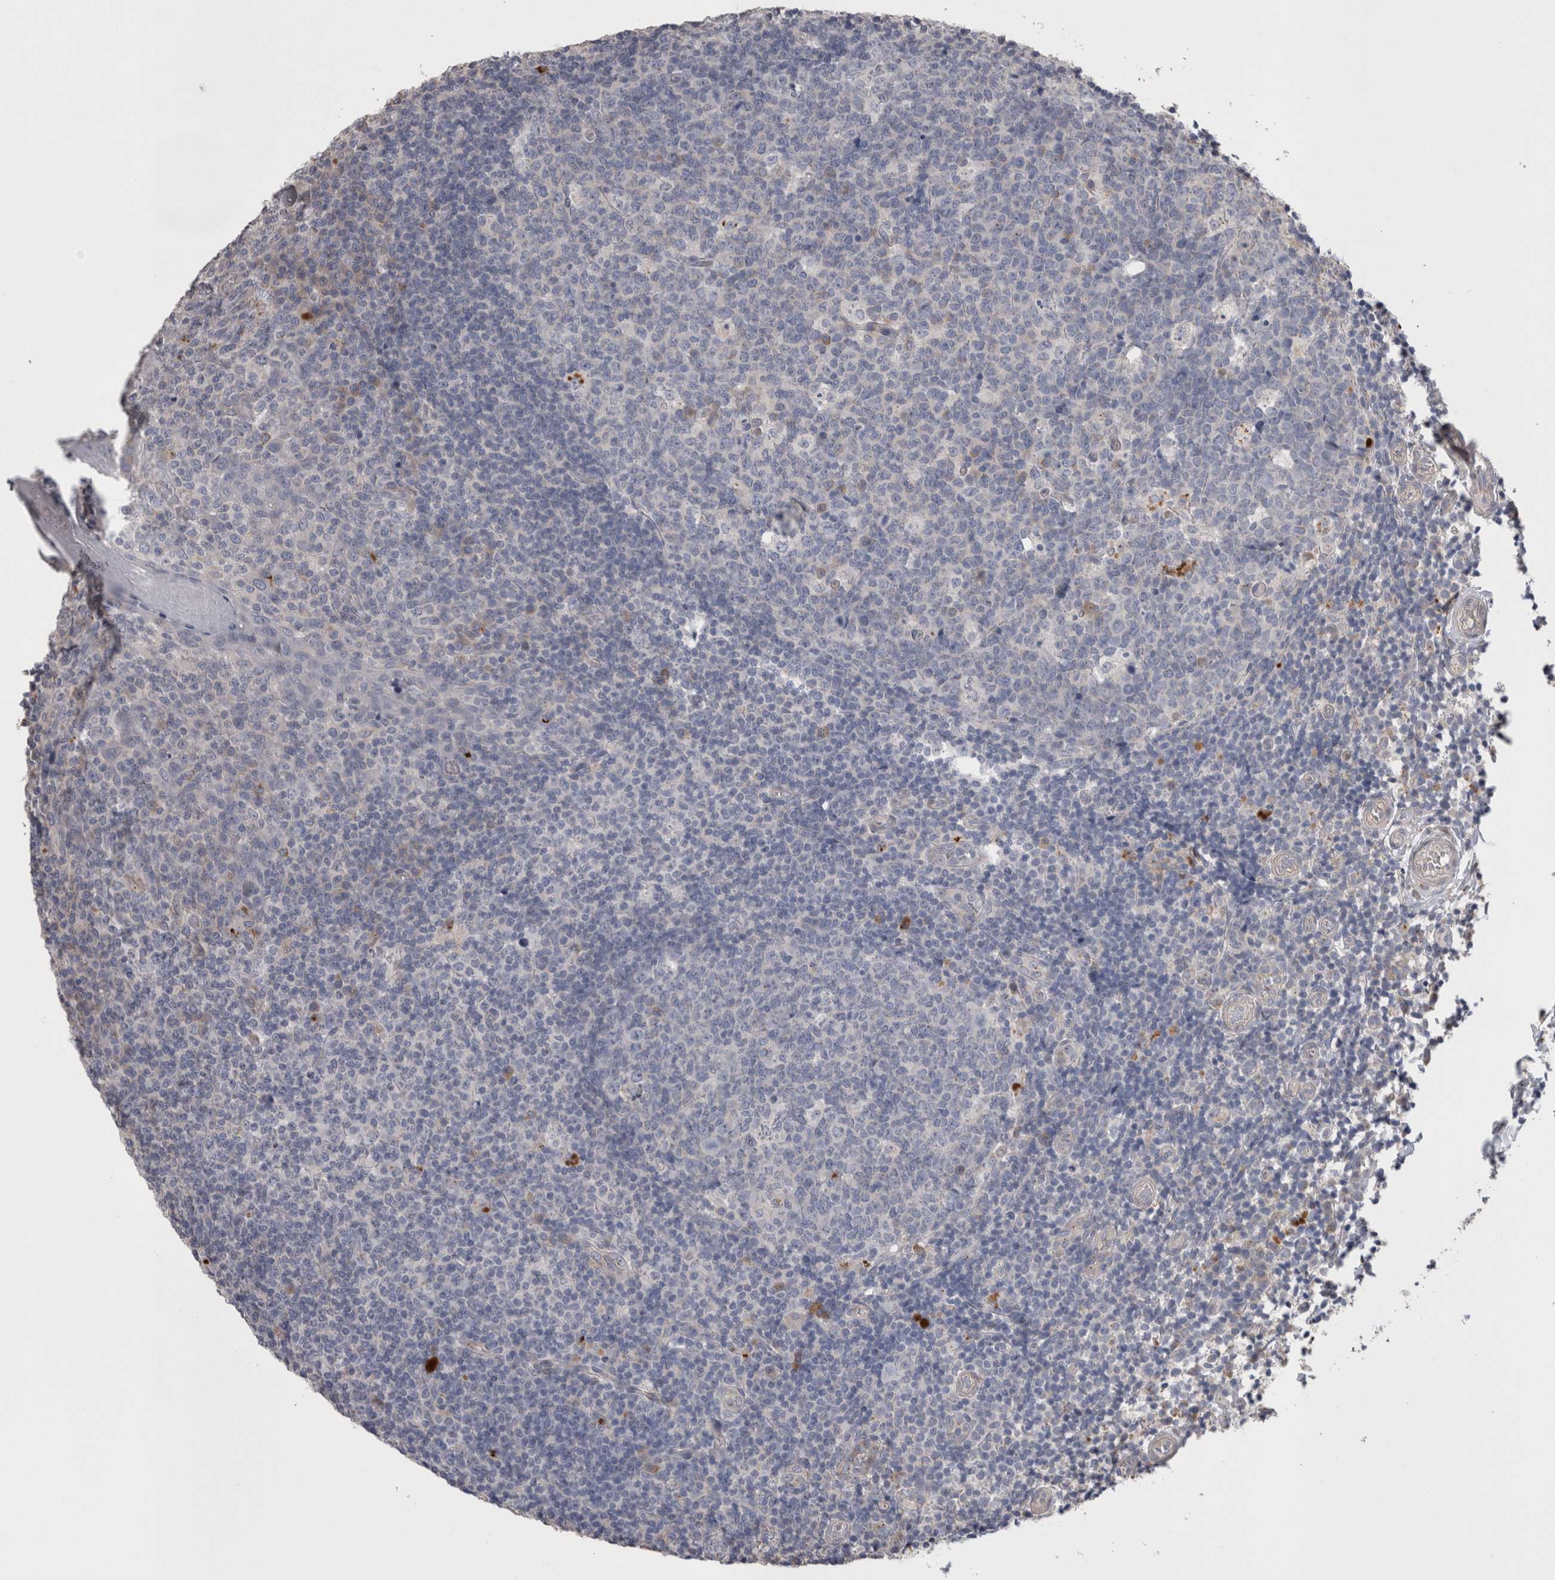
{"staining": {"intensity": "negative", "quantity": "none", "location": "none"}, "tissue": "tonsil", "cell_type": "Germinal center cells", "image_type": "normal", "snomed": [{"axis": "morphology", "description": "Normal tissue, NOS"}, {"axis": "topography", "description": "Tonsil"}], "caption": "This is a micrograph of immunohistochemistry staining of benign tonsil, which shows no positivity in germinal center cells.", "gene": "STC1", "patient": {"sex": "female", "age": 19}}